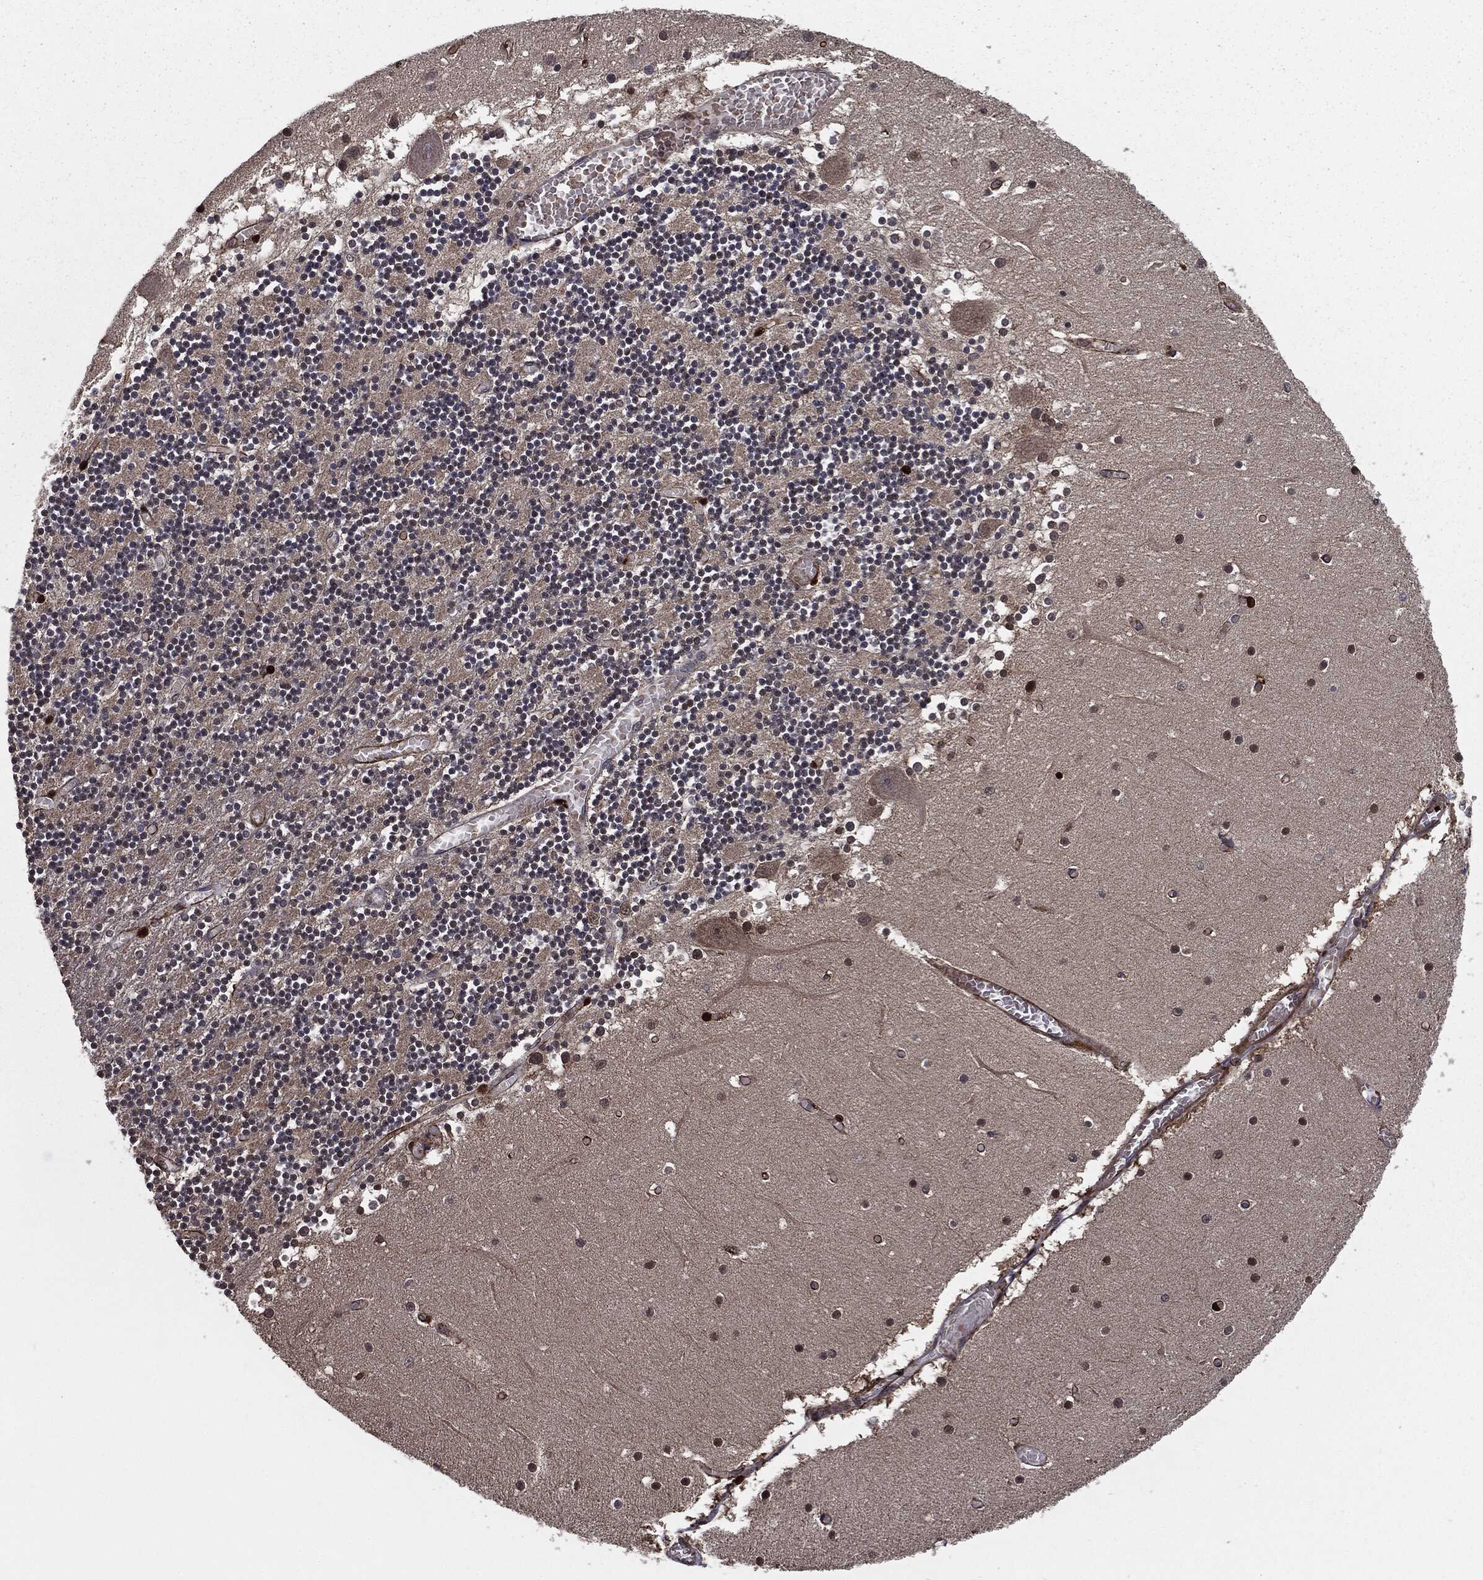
{"staining": {"intensity": "strong", "quantity": "<25%", "location": "nuclear"}, "tissue": "cerebellum", "cell_type": "Cells in granular layer", "image_type": "normal", "snomed": [{"axis": "morphology", "description": "Normal tissue, NOS"}, {"axis": "topography", "description": "Cerebellum"}], "caption": "Immunohistochemistry (IHC) image of unremarkable cerebellum: human cerebellum stained using IHC displays medium levels of strong protein expression localized specifically in the nuclear of cells in granular layer, appearing as a nuclear brown color.", "gene": "PTPA", "patient": {"sex": "female", "age": 28}}